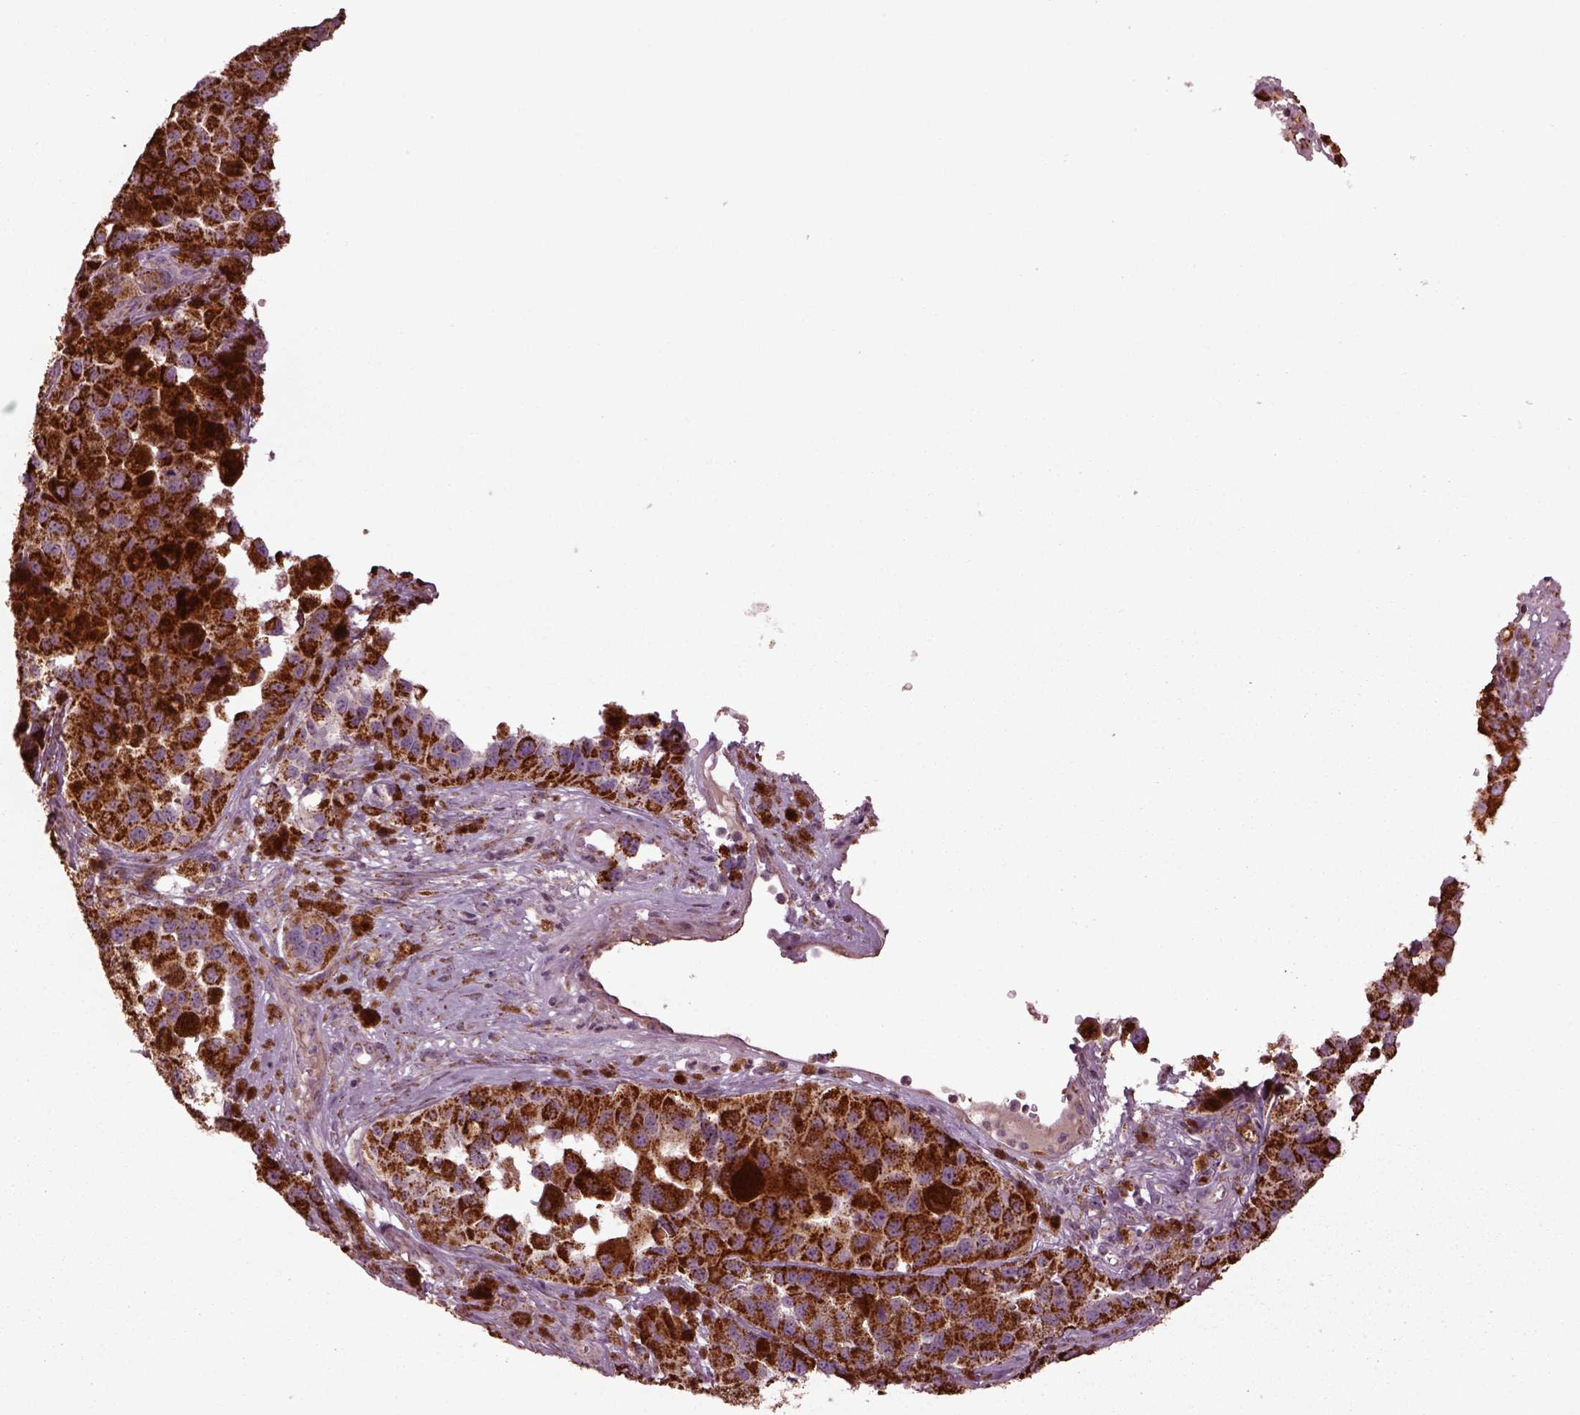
{"staining": {"intensity": "strong", "quantity": ">75%", "location": "cytoplasmic/membranous"}, "tissue": "melanoma", "cell_type": "Tumor cells", "image_type": "cancer", "snomed": [{"axis": "morphology", "description": "Malignant melanoma, NOS"}, {"axis": "topography", "description": "Skin"}], "caption": "Immunohistochemistry (IHC) of malignant melanoma exhibits high levels of strong cytoplasmic/membranous positivity in about >75% of tumor cells.", "gene": "TMEM254", "patient": {"sex": "female", "age": 58}}